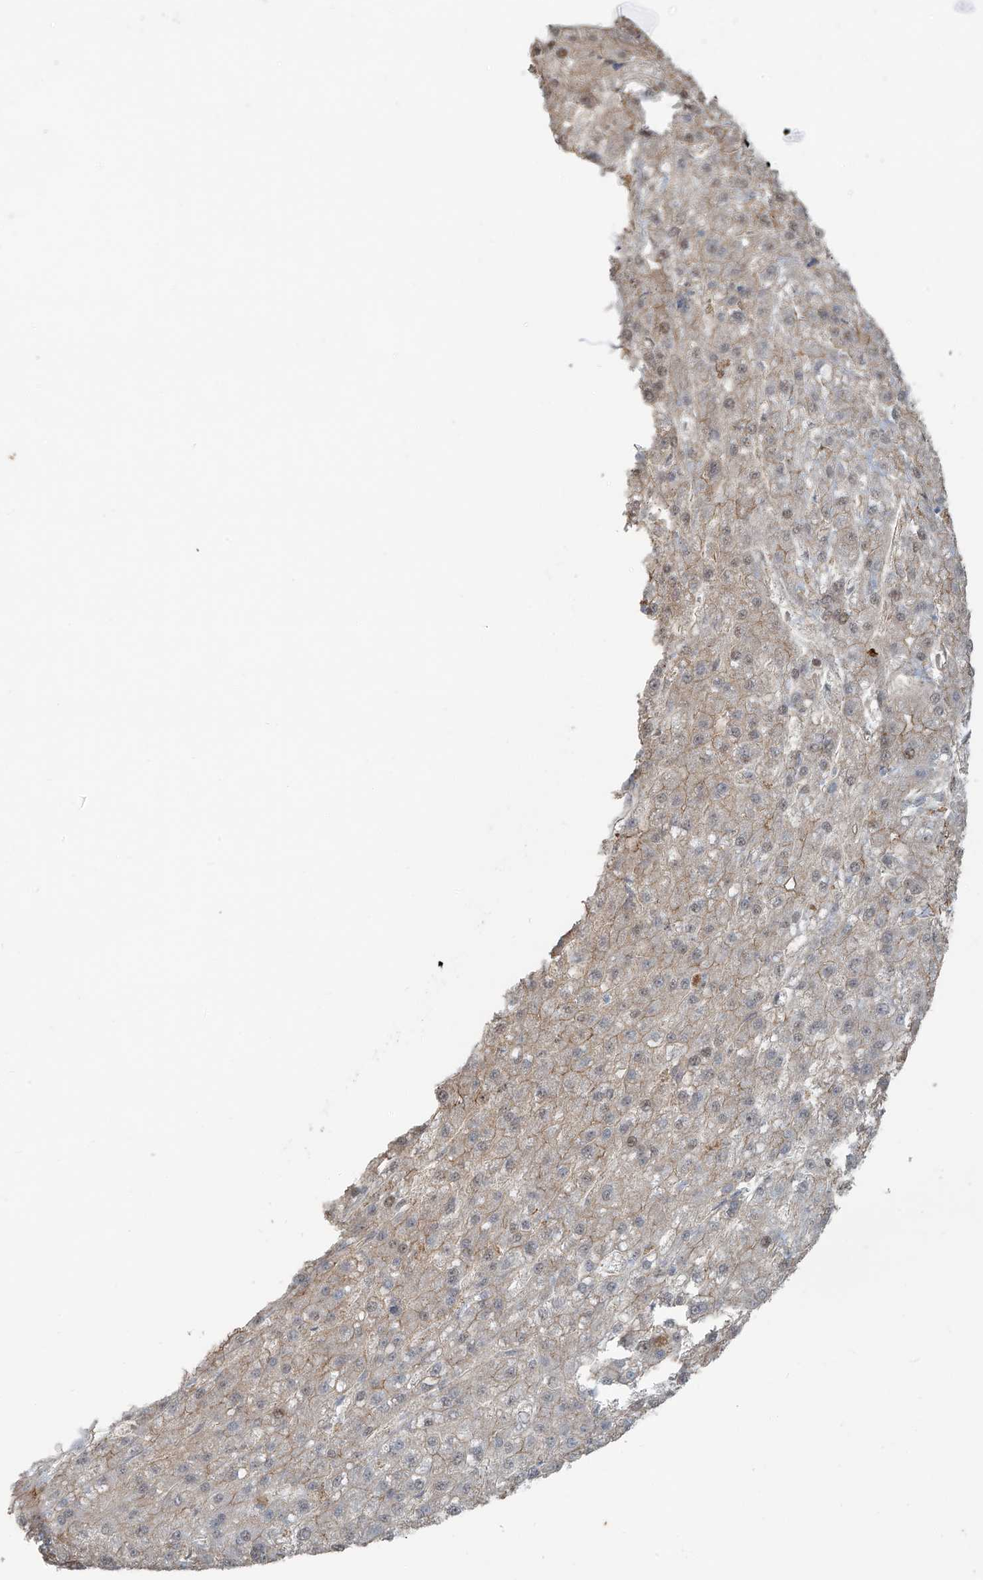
{"staining": {"intensity": "weak", "quantity": "25%-75%", "location": "cytoplasmic/membranous"}, "tissue": "liver cancer", "cell_type": "Tumor cells", "image_type": "cancer", "snomed": [{"axis": "morphology", "description": "Carcinoma, Hepatocellular, NOS"}, {"axis": "topography", "description": "Liver"}], "caption": "A low amount of weak cytoplasmic/membranous staining is seen in approximately 25%-75% of tumor cells in liver cancer (hepatocellular carcinoma) tissue.", "gene": "TUBE1", "patient": {"sex": "male", "age": 67}}